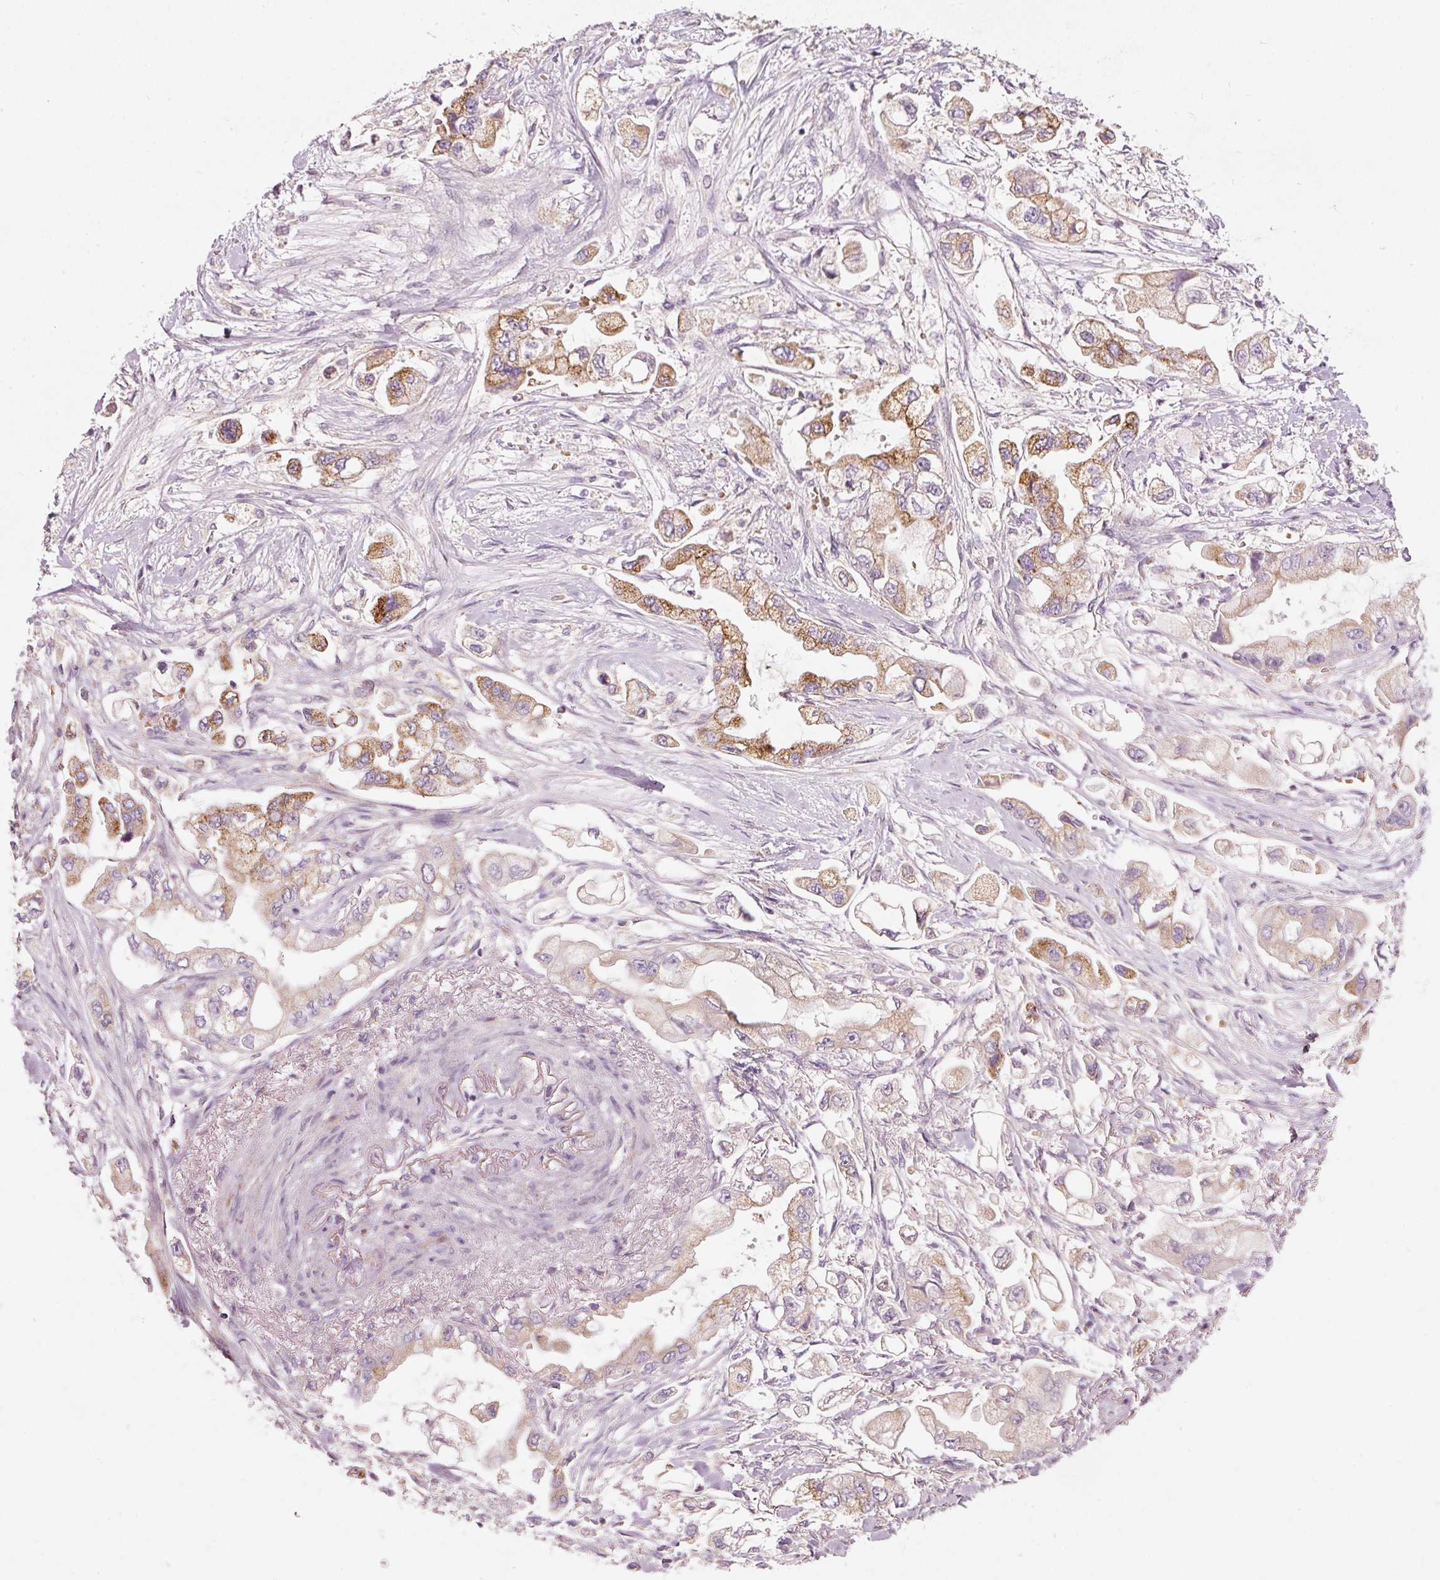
{"staining": {"intensity": "moderate", "quantity": "<25%", "location": "cytoplasmic/membranous"}, "tissue": "stomach cancer", "cell_type": "Tumor cells", "image_type": "cancer", "snomed": [{"axis": "morphology", "description": "Adenocarcinoma, NOS"}, {"axis": "topography", "description": "Stomach"}], "caption": "About <25% of tumor cells in stomach cancer (adenocarcinoma) exhibit moderate cytoplasmic/membranous protein expression as visualized by brown immunohistochemical staining.", "gene": "KLHL21", "patient": {"sex": "male", "age": 62}}